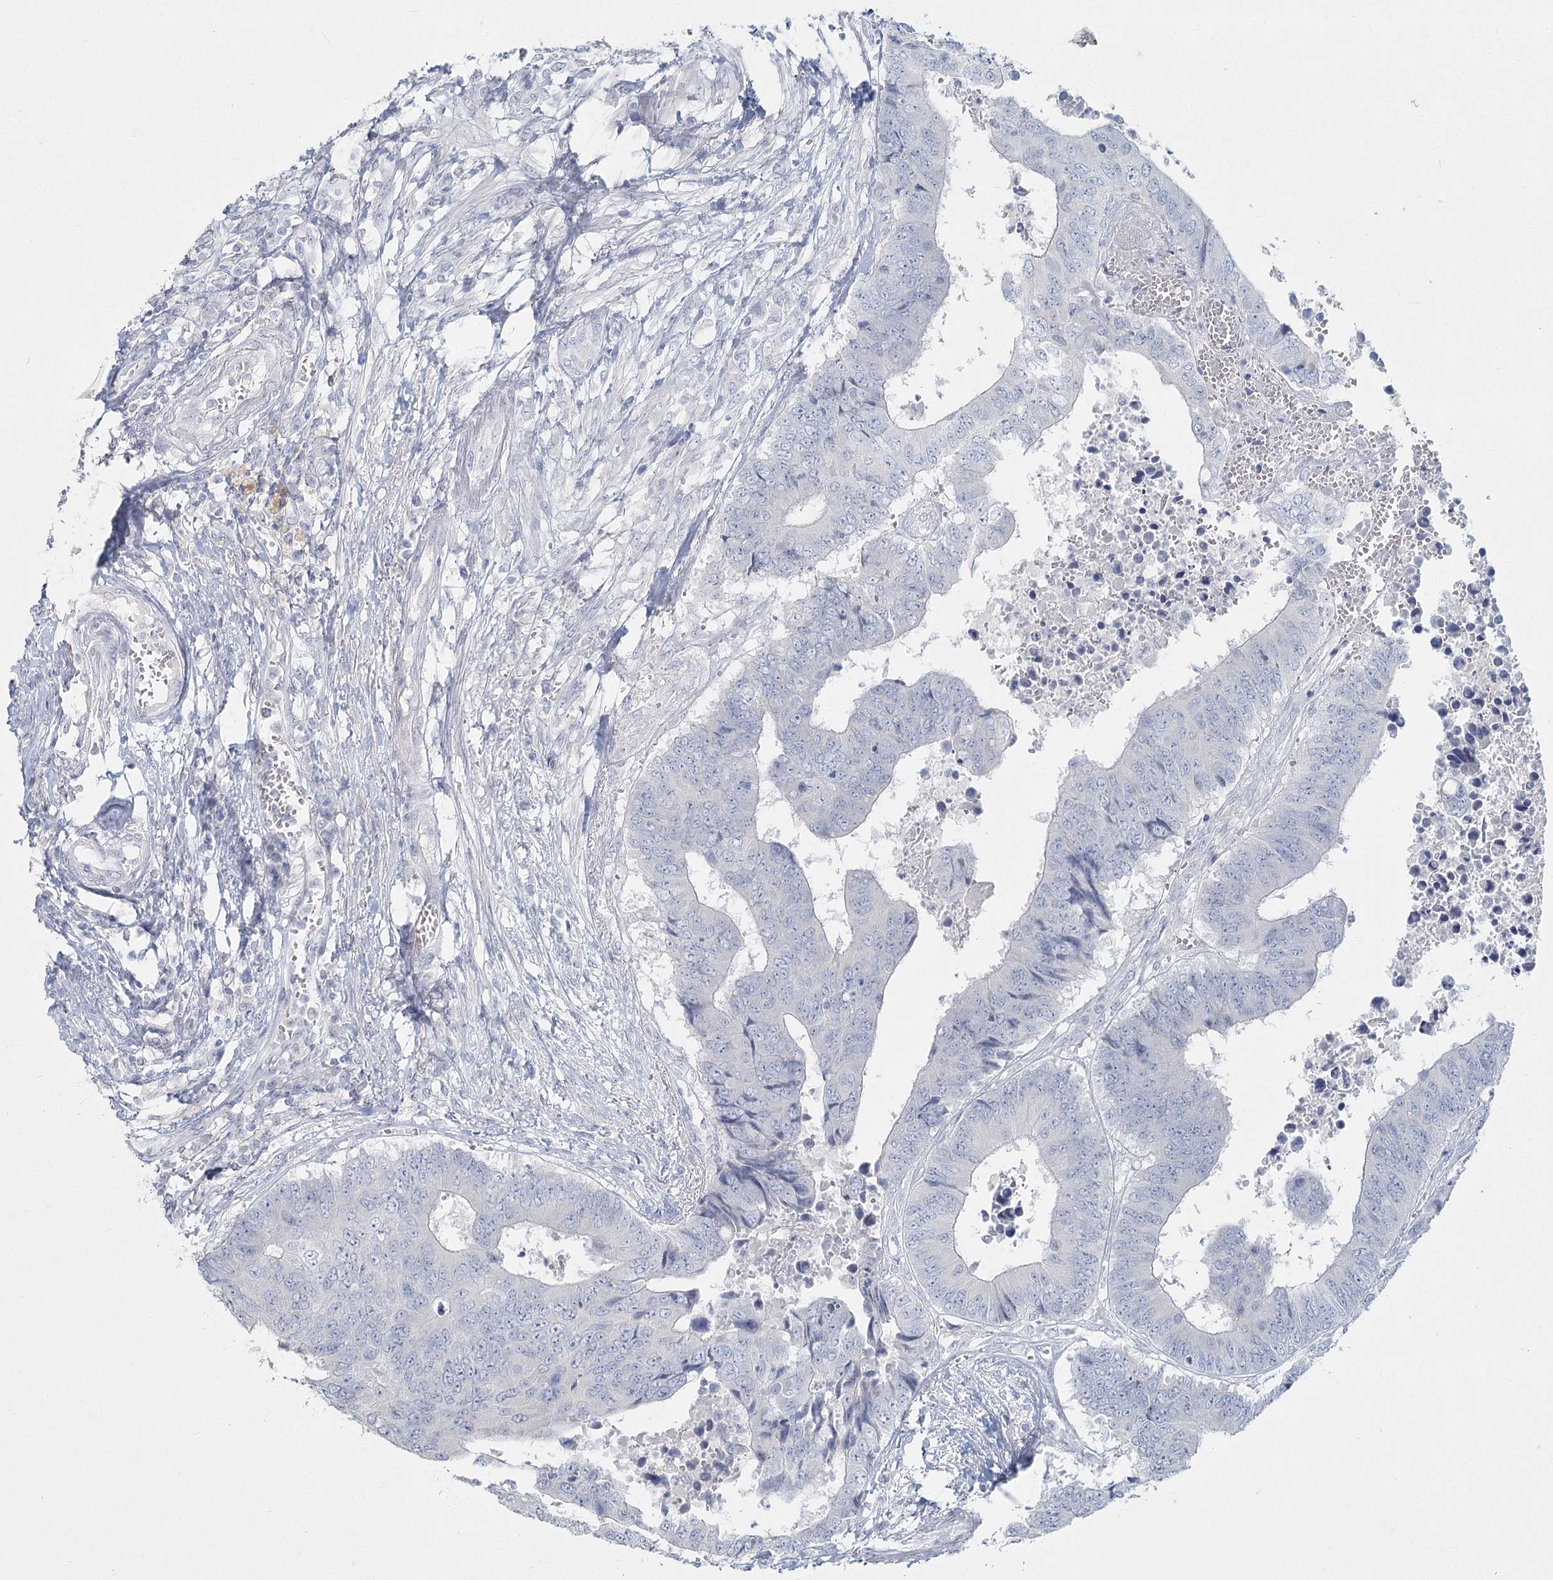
{"staining": {"intensity": "negative", "quantity": "none", "location": "none"}, "tissue": "colorectal cancer", "cell_type": "Tumor cells", "image_type": "cancer", "snomed": [{"axis": "morphology", "description": "Adenocarcinoma, NOS"}, {"axis": "topography", "description": "Rectum"}], "caption": "Protein analysis of colorectal cancer shows no significant expression in tumor cells.", "gene": "LRP2BP", "patient": {"sex": "male", "age": 84}}